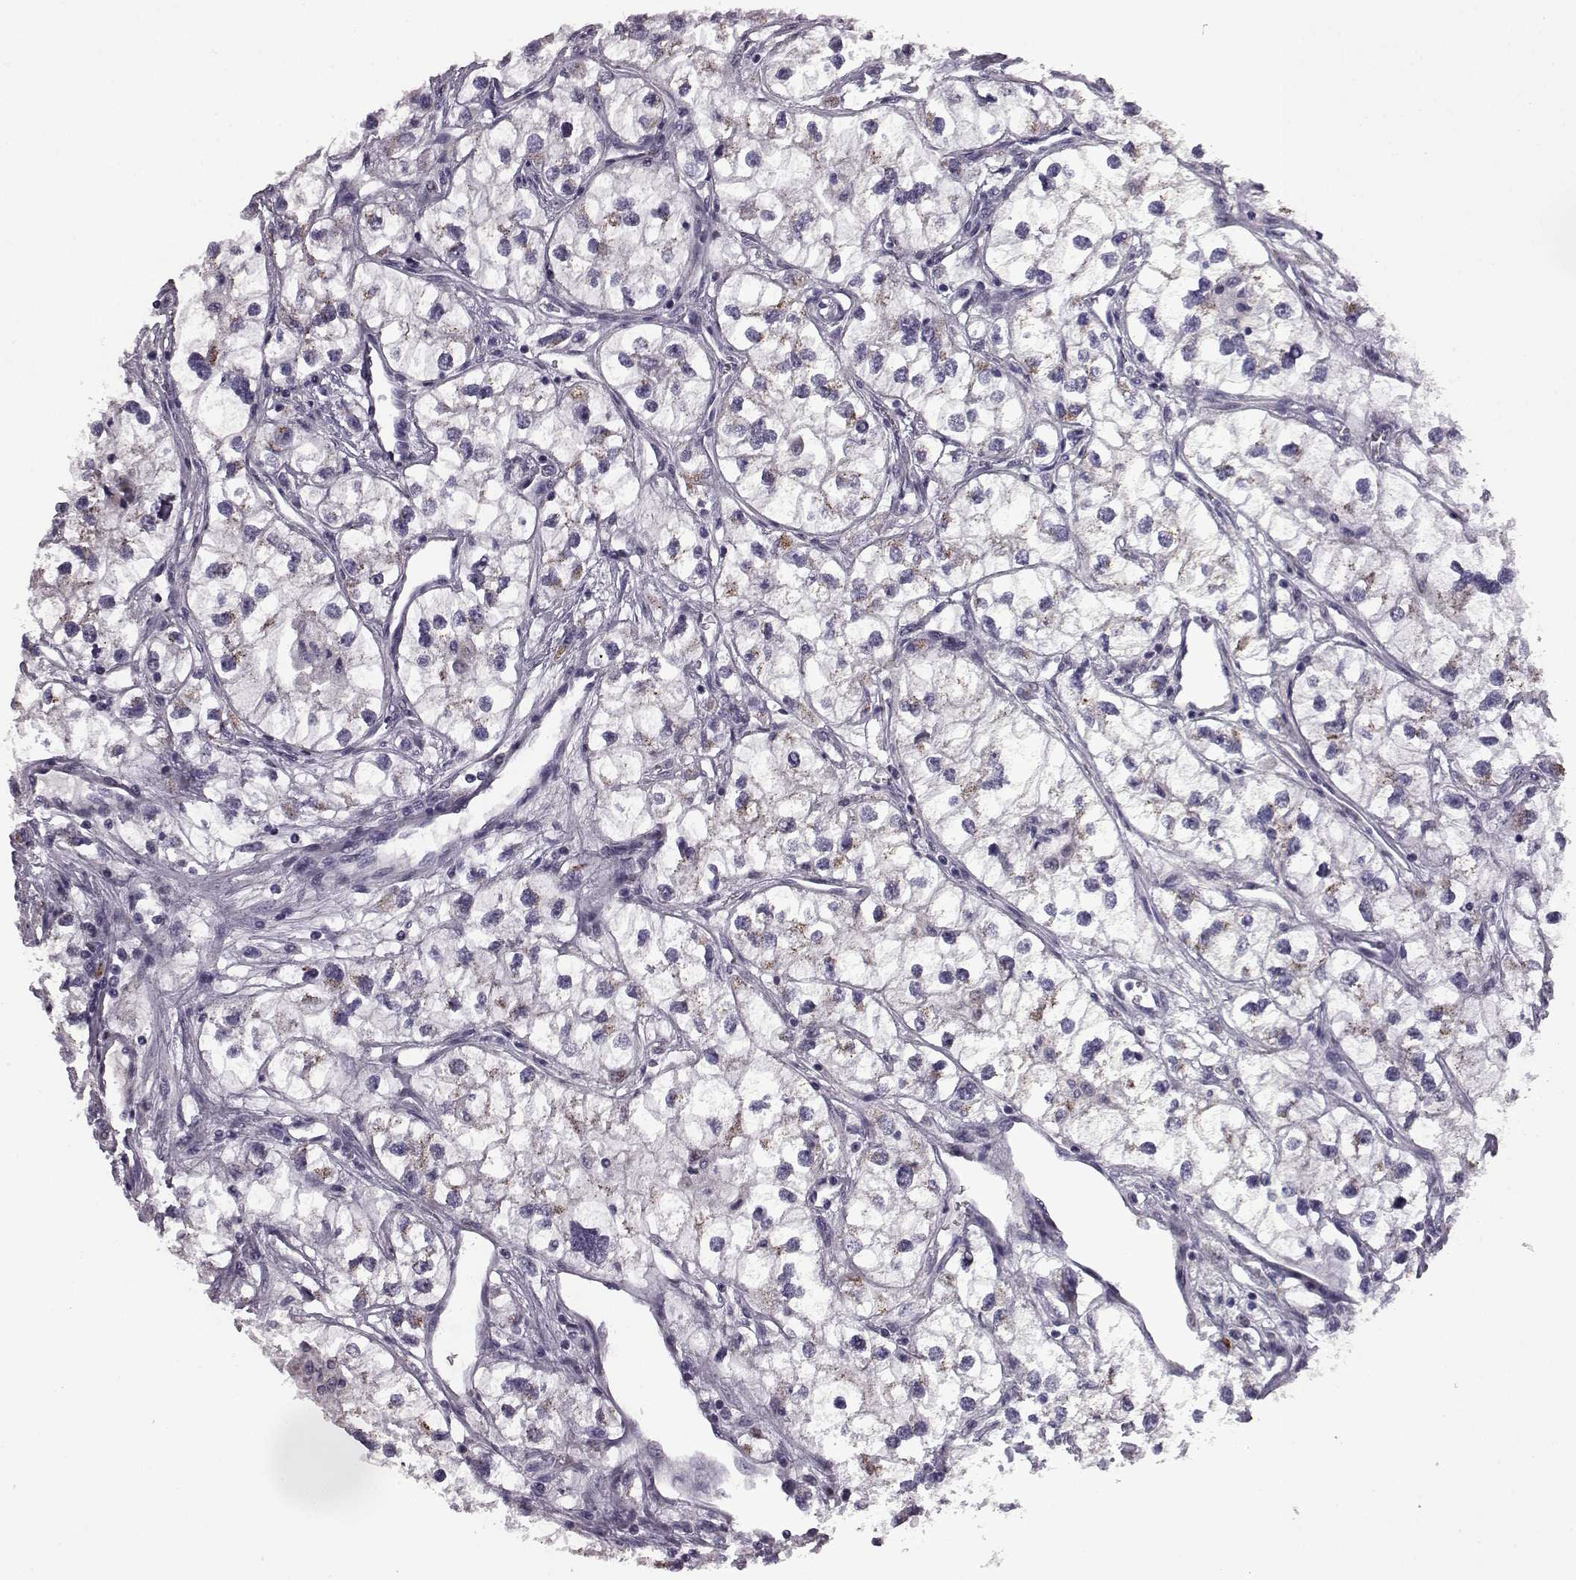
{"staining": {"intensity": "moderate", "quantity": "<25%", "location": "cytoplasmic/membranous"}, "tissue": "renal cancer", "cell_type": "Tumor cells", "image_type": "cancer", "snomed": [{"axis": "morphology", "description": "Adenocarcinoma, NOS"}, {"axis": "topography", "description": "Kidney"}], "caption": "Brown immunohistochemical staining in human adenocarcinoma (renal) shows moderate cytoplasmic/membranous positivity in approximately <25% of tumor cells.", "gene": "PRR9", "patient": {"sex": "male", "age": 59}}